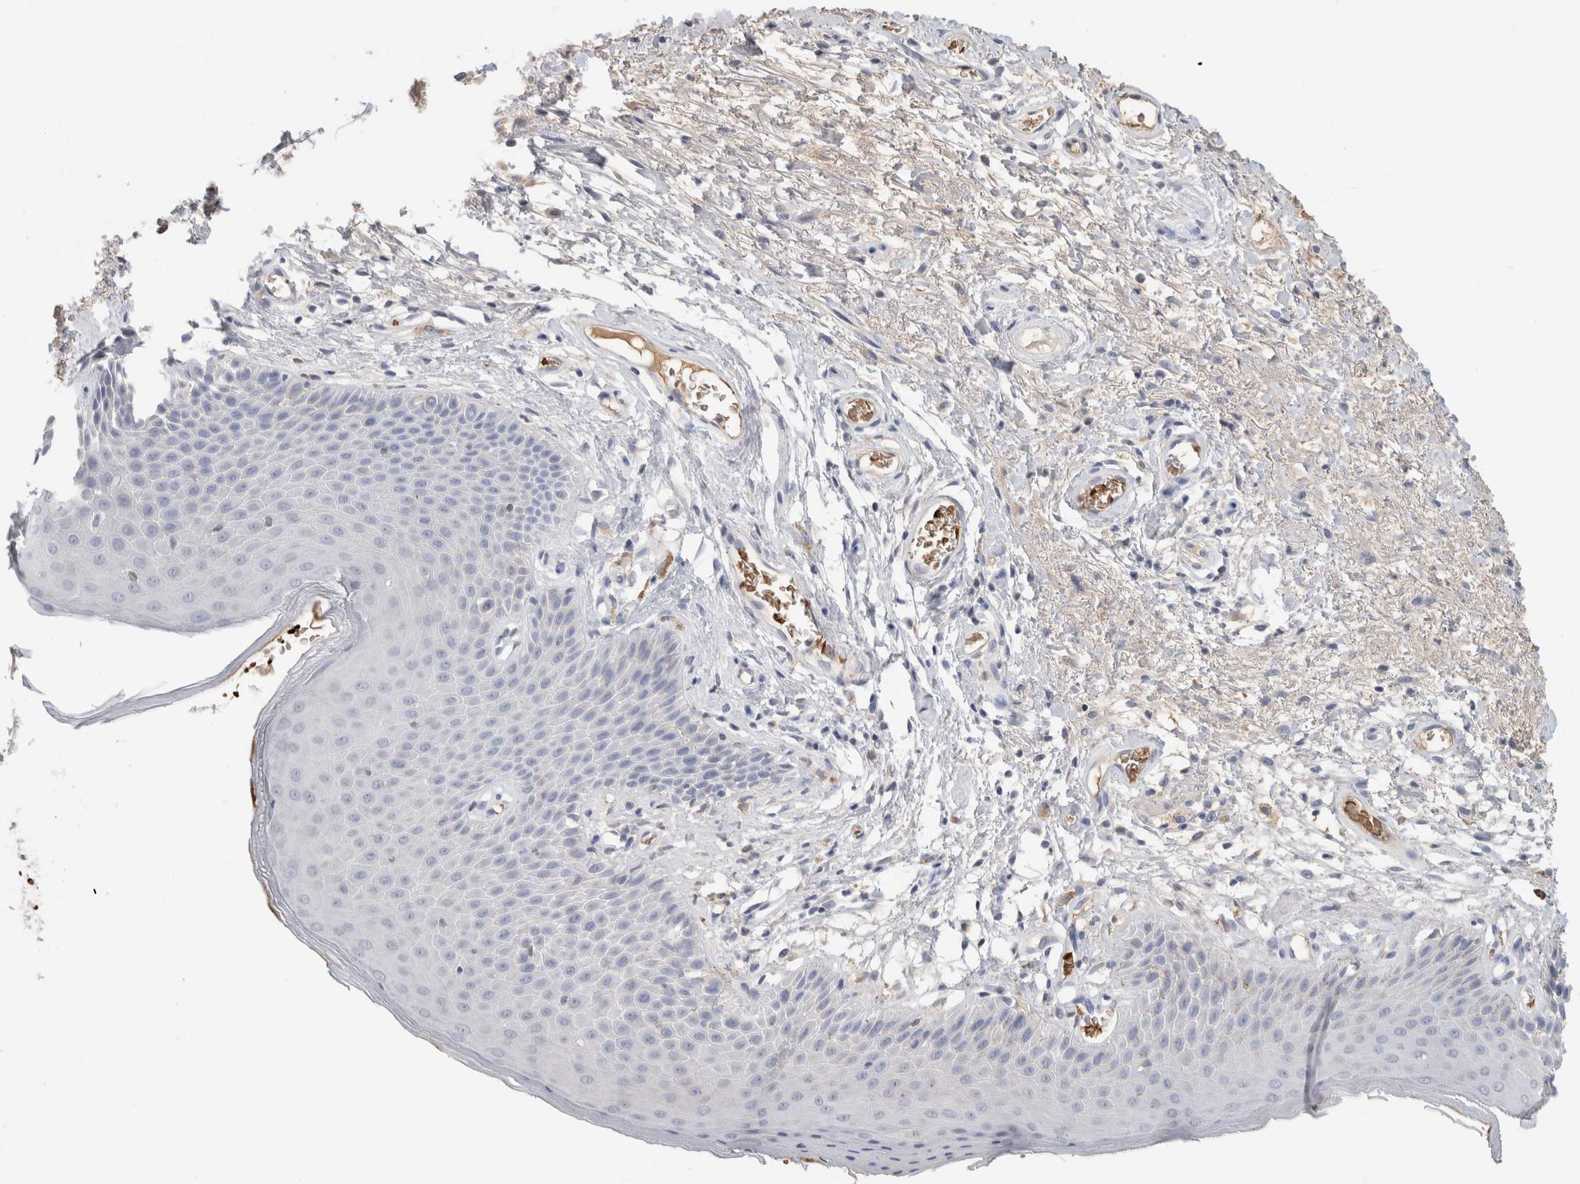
{"staining": {"intensity": "negative", "quantity": "none", "location": "none"}, "tissue": "skin", "cell_type": "Epidermal cells", "image_type": "normal", "snomed": [{"axis": "morphology", "description": "Normal tissue, NOS"}, {"axis": "topography", "description": "Anal"}], "caption": "A high-resolution histopathology image shows immunohistochemistry staining of benign skin, which reveals no significant staining in epidermal cells. (DAB immunohistochemistry (IHC) visualized using brightfield microscopy, high magnification).", "gene": "CA1", "patient": {"sex": "male", "age": 74}}